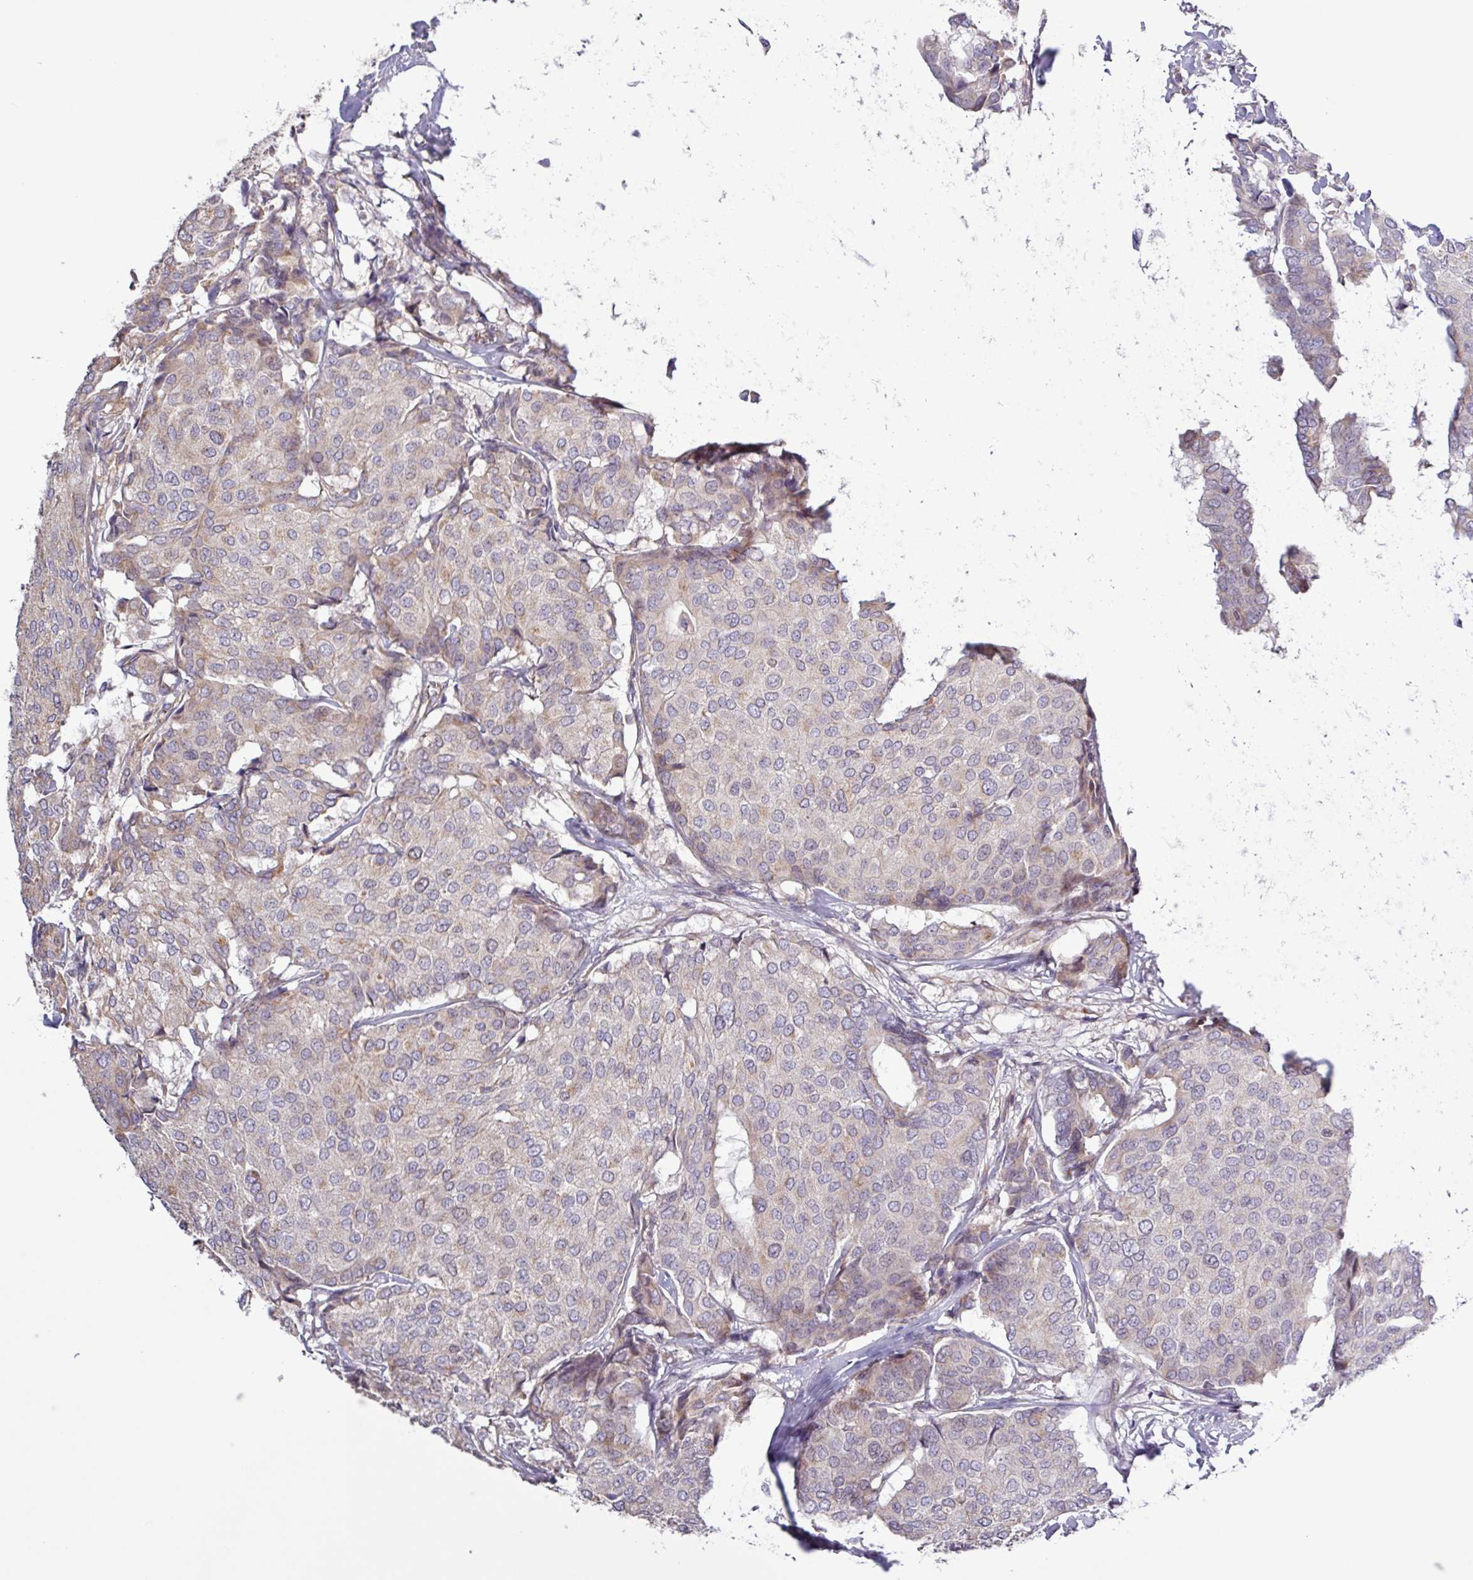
{"staining": {"intensity": "weak", "quantity": "25%-75%", "location": "cytoplasmic/membranous"}, "tissue": "breast cancer", "cell_type": "Tumor cells", "image_type": "cancer", "snomed": [{"axis": "morphology", "description": "Duct carcinoma"}, {"axis": "topography", "description": "Breast"}], "caption": "Immunohistochemical staining of breast cancer (intraductal carcinoma) exhibits low levels of weak cytoplasmic/membranous protein positivity in approximately 25%-75% of tumor cells.", "gene": "SFTPB", "patient": {"sex": "female", "age": 75}}